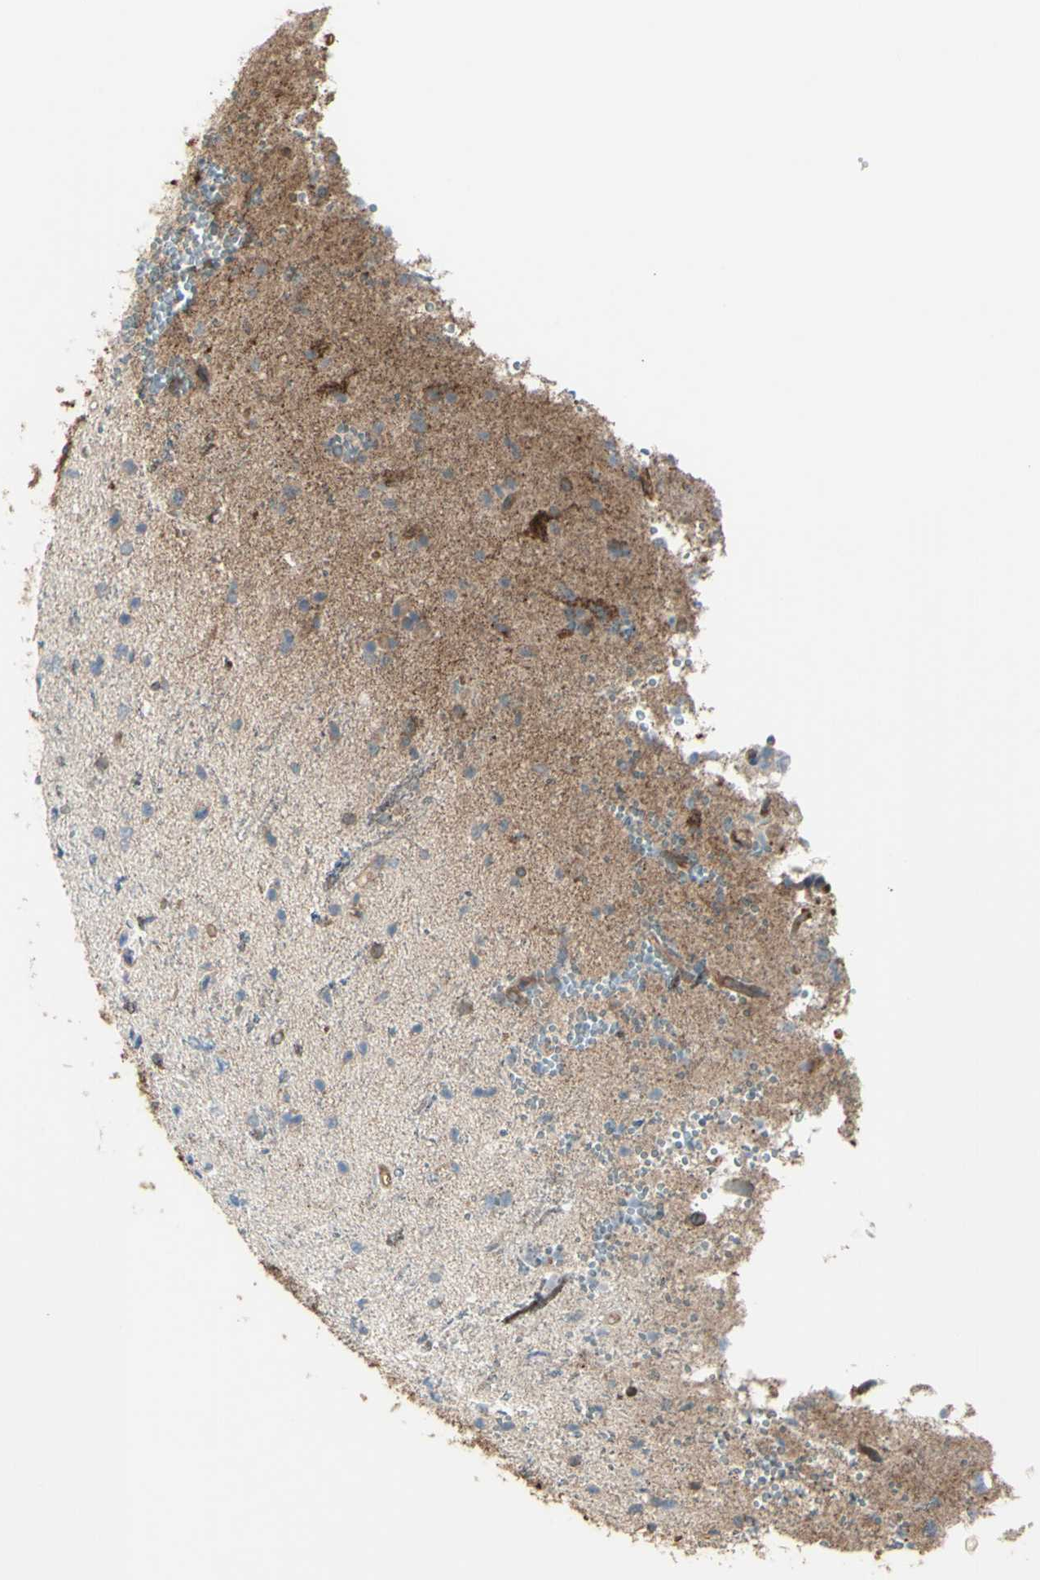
{"staining": {"intensity": "moderate", "quantity": "<25%", "location": "cytoplasmic/membranous"}, "tissue": "glioma", "cell_type": "Tumor cells", "image_type": "cancer", "snomed": [{"axis": "morphology", "description": "Glioma, malignant, High grade"}, {"axis": "topography", "description": "Brain"}], "caption": "Immunohistochemistry (IHC) of glioma displays low levels of moderate cytoplasmic/membranous expression in approximately <25% of tumor cells.", "gene": "IGSF9B", "patient": {"sex": "male", "age": 47}}